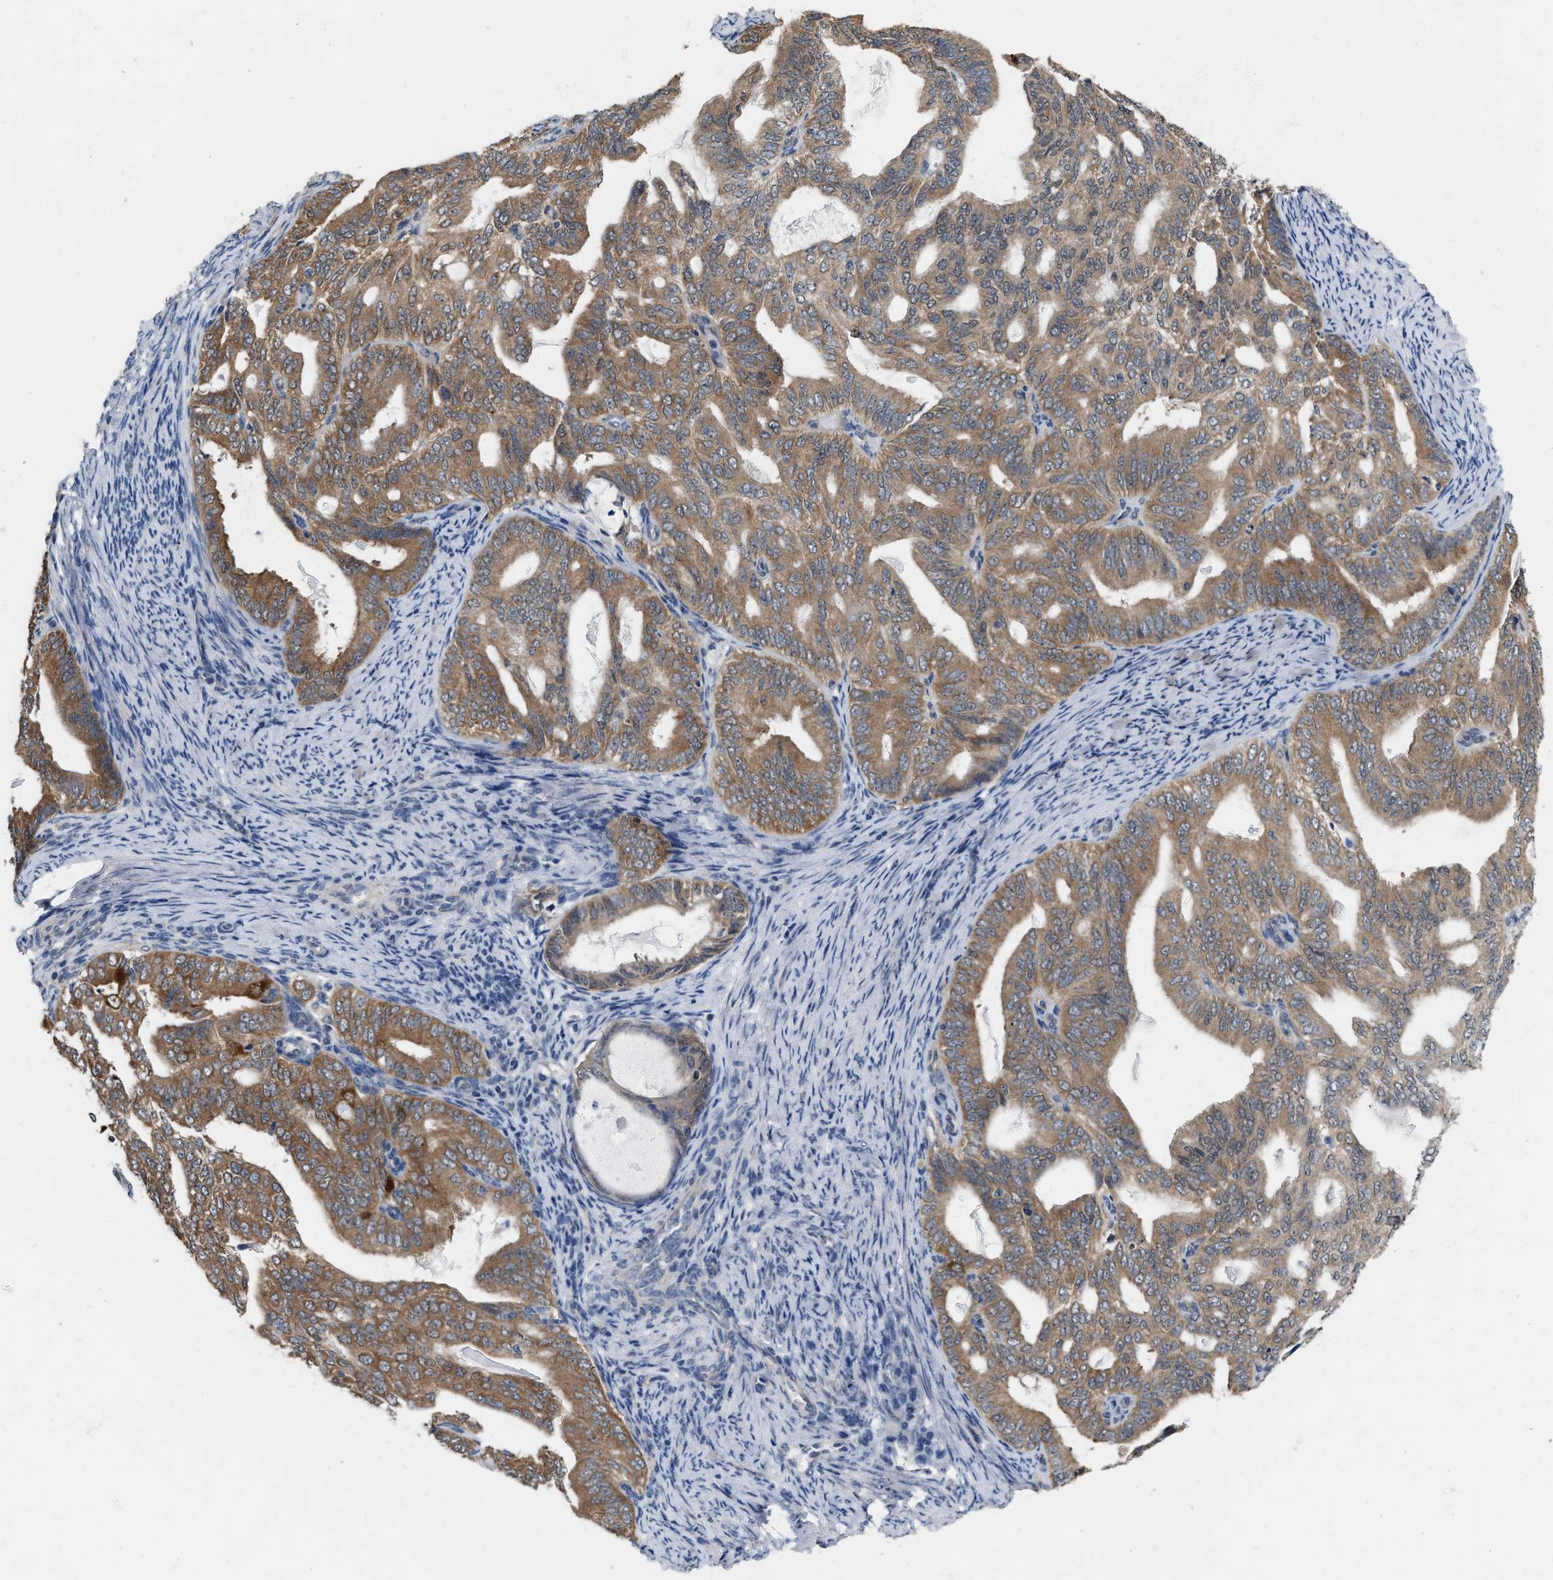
{"staining": {"intensity": "moderate", "quantity": ">75%", "location": "cytoplasmic/membranous"}, "tissue": "endometrial cancer", "cell_type": "Tumor cells", "image_type": "cancer", "snomed": [{"axis": "morphology", "description": "Adenocarcinoma, NOS"}, {"axis": "topography", "description": "Endometrium"}], "caption": "The histopathology image demonstrates a brown stain indicating the presence of a protein in the cytoplasmic/membranous of tumor cells in endometrial cancer.", "gene": "RUVBL1", "patient": {"sex": "female", "age": 58}}